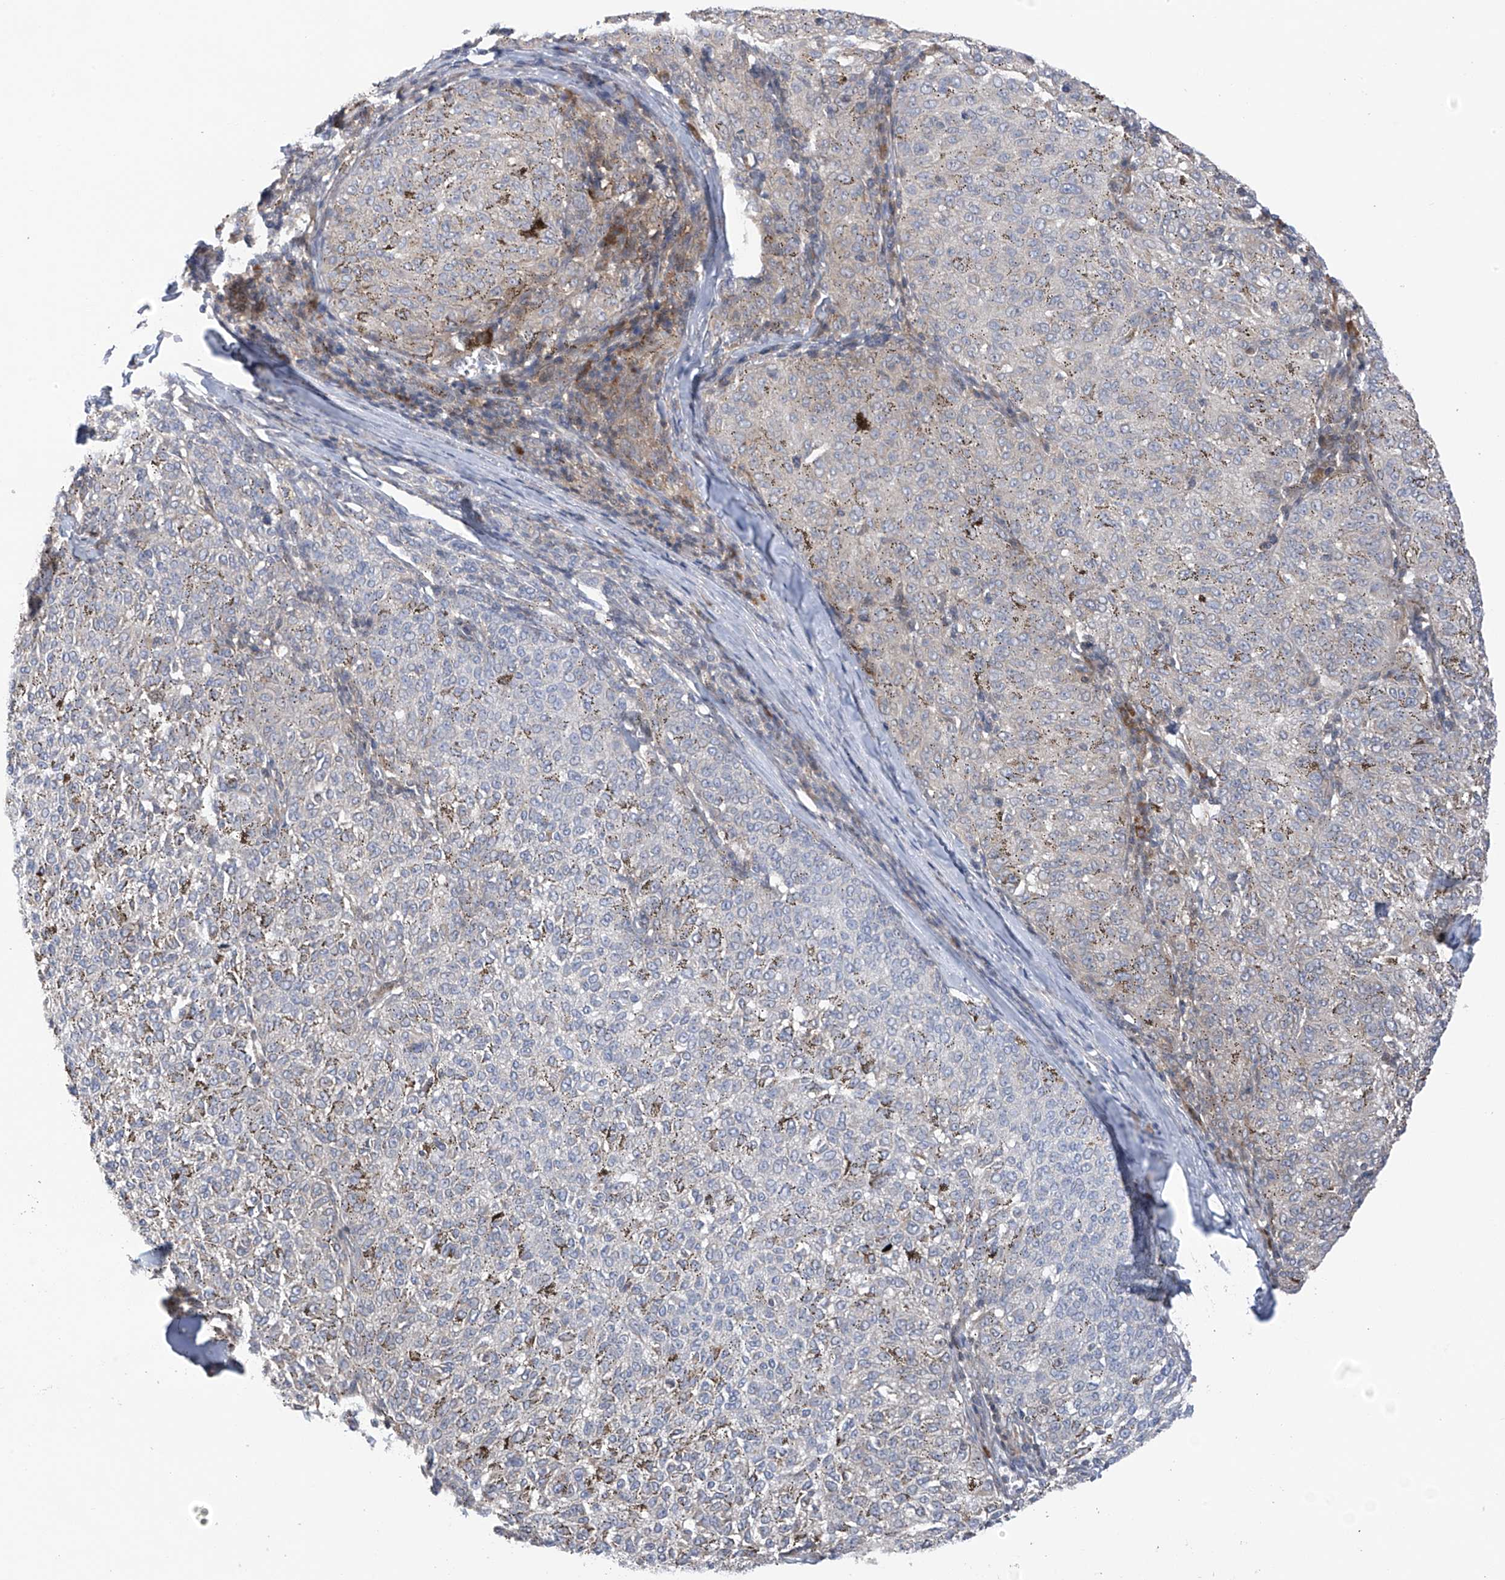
{"staining": {"intensity": "negative", "quantity": "none", "location": "none"}, "tissue": "melanoma", "cell_type": "Tumor cells", "image_type": "cancer", "snomed": [{"axis": "morphology", "description": "Malignant melanoma, NOS"}, {"axis": "topography", "description": "Skin"}], "caption": "The micrograph demonstrates no significant positivity in tumor cells of malignant melanoma.", "gene": "SLCO4A1", "patient": {"sex": "female", "age": 72}}